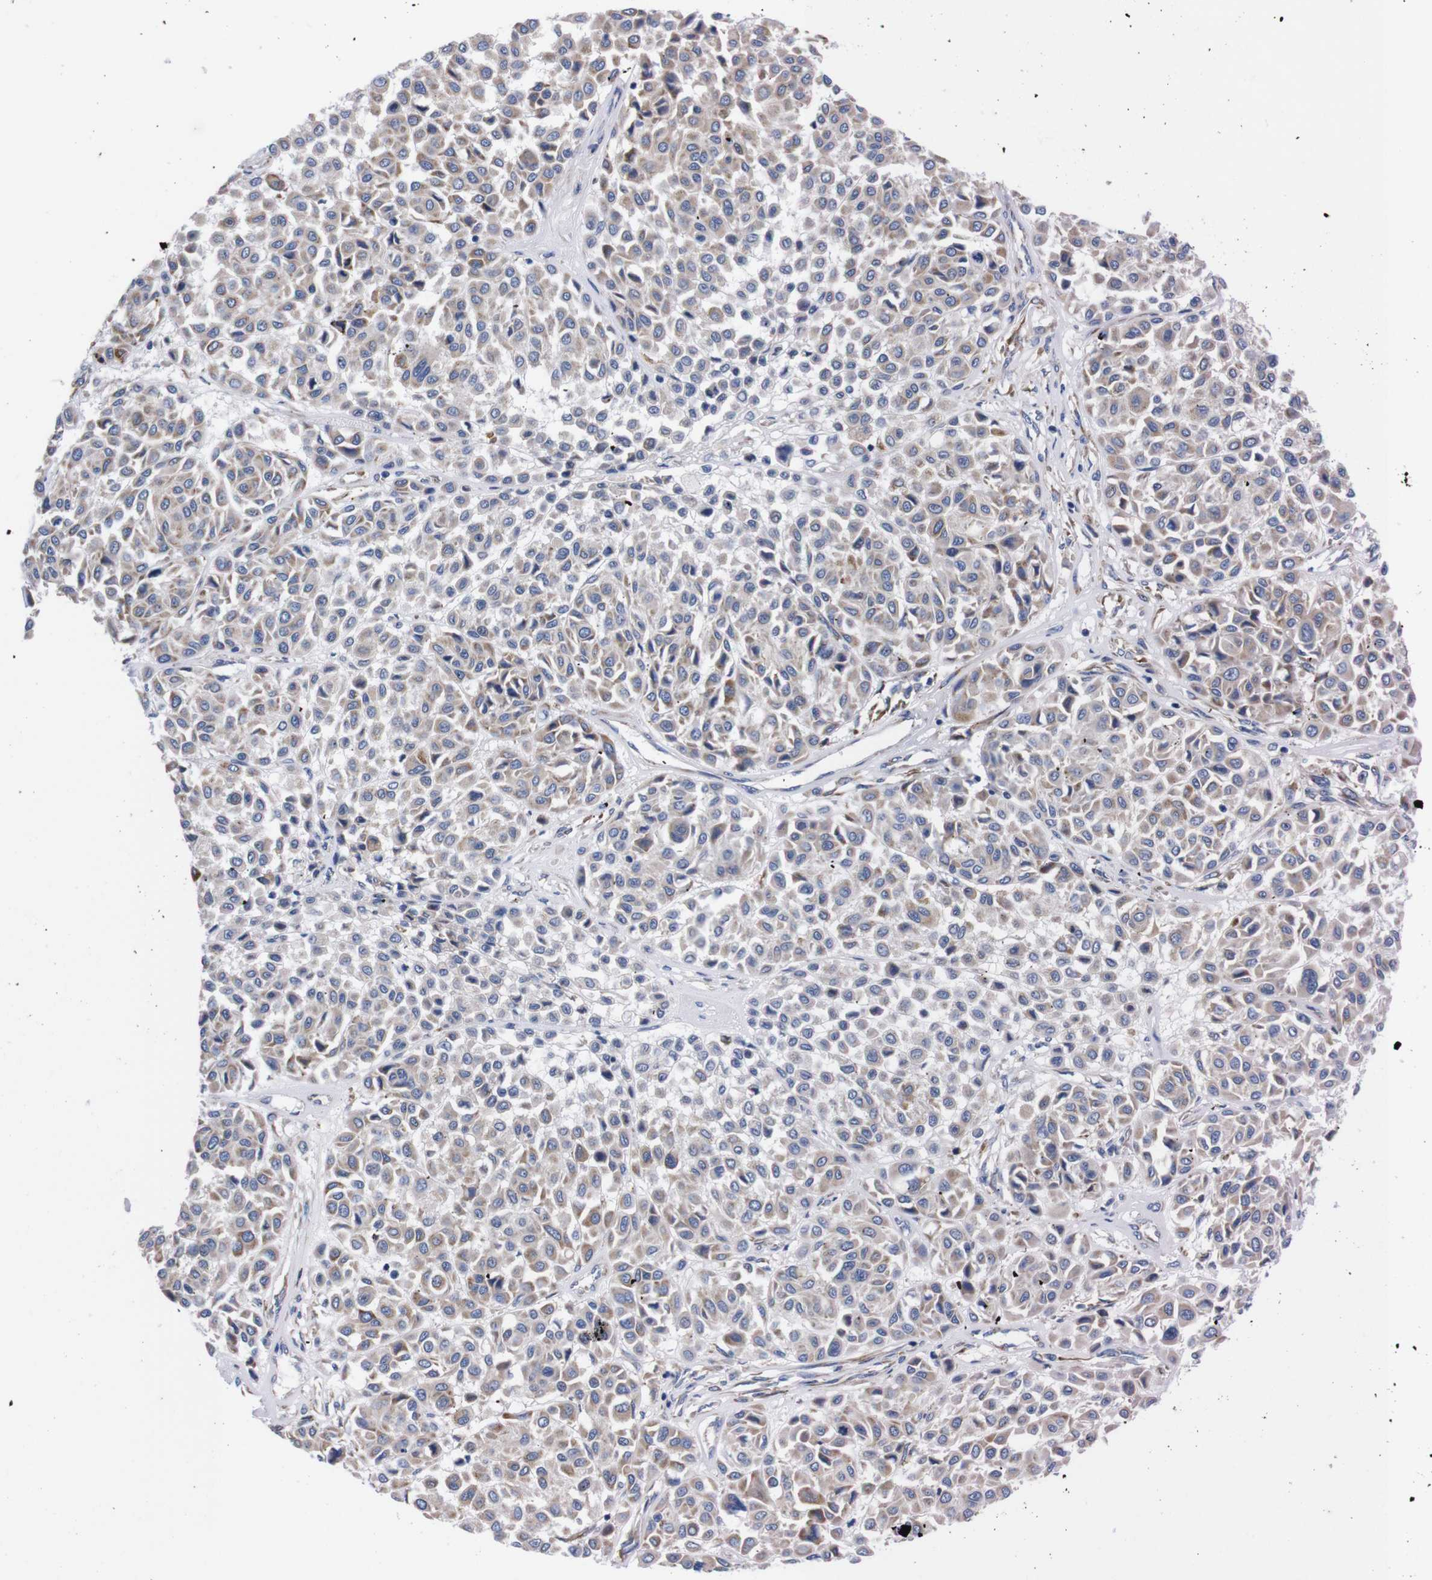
{"staining": {"intensity": "weak", "quantity": ">75%", "location": "cytoplasmic/membranous"}, "tissue": "melanoma", "cell_type": "Tumor cells", "image_type": "cancer", "snomed": [{"axis": "morphology", "description": "Malignant melanoma, Metastatic site"}, {"axis": "topography", "description": "Soft tissue"}], "caption": "Tumor cells reveal low levels of weak cytoplasmic/membranous staining in about >75% of cells in human melanoma. The staining was performed using DAB (3,3'-diaminobenzidine) to visualize the protein expression in brown, while the nuclei were stained in blue with hematoxylin (Magnification: 20x).", "gene": "NEBL", "patient": {"sex": "male", "age": 41}}